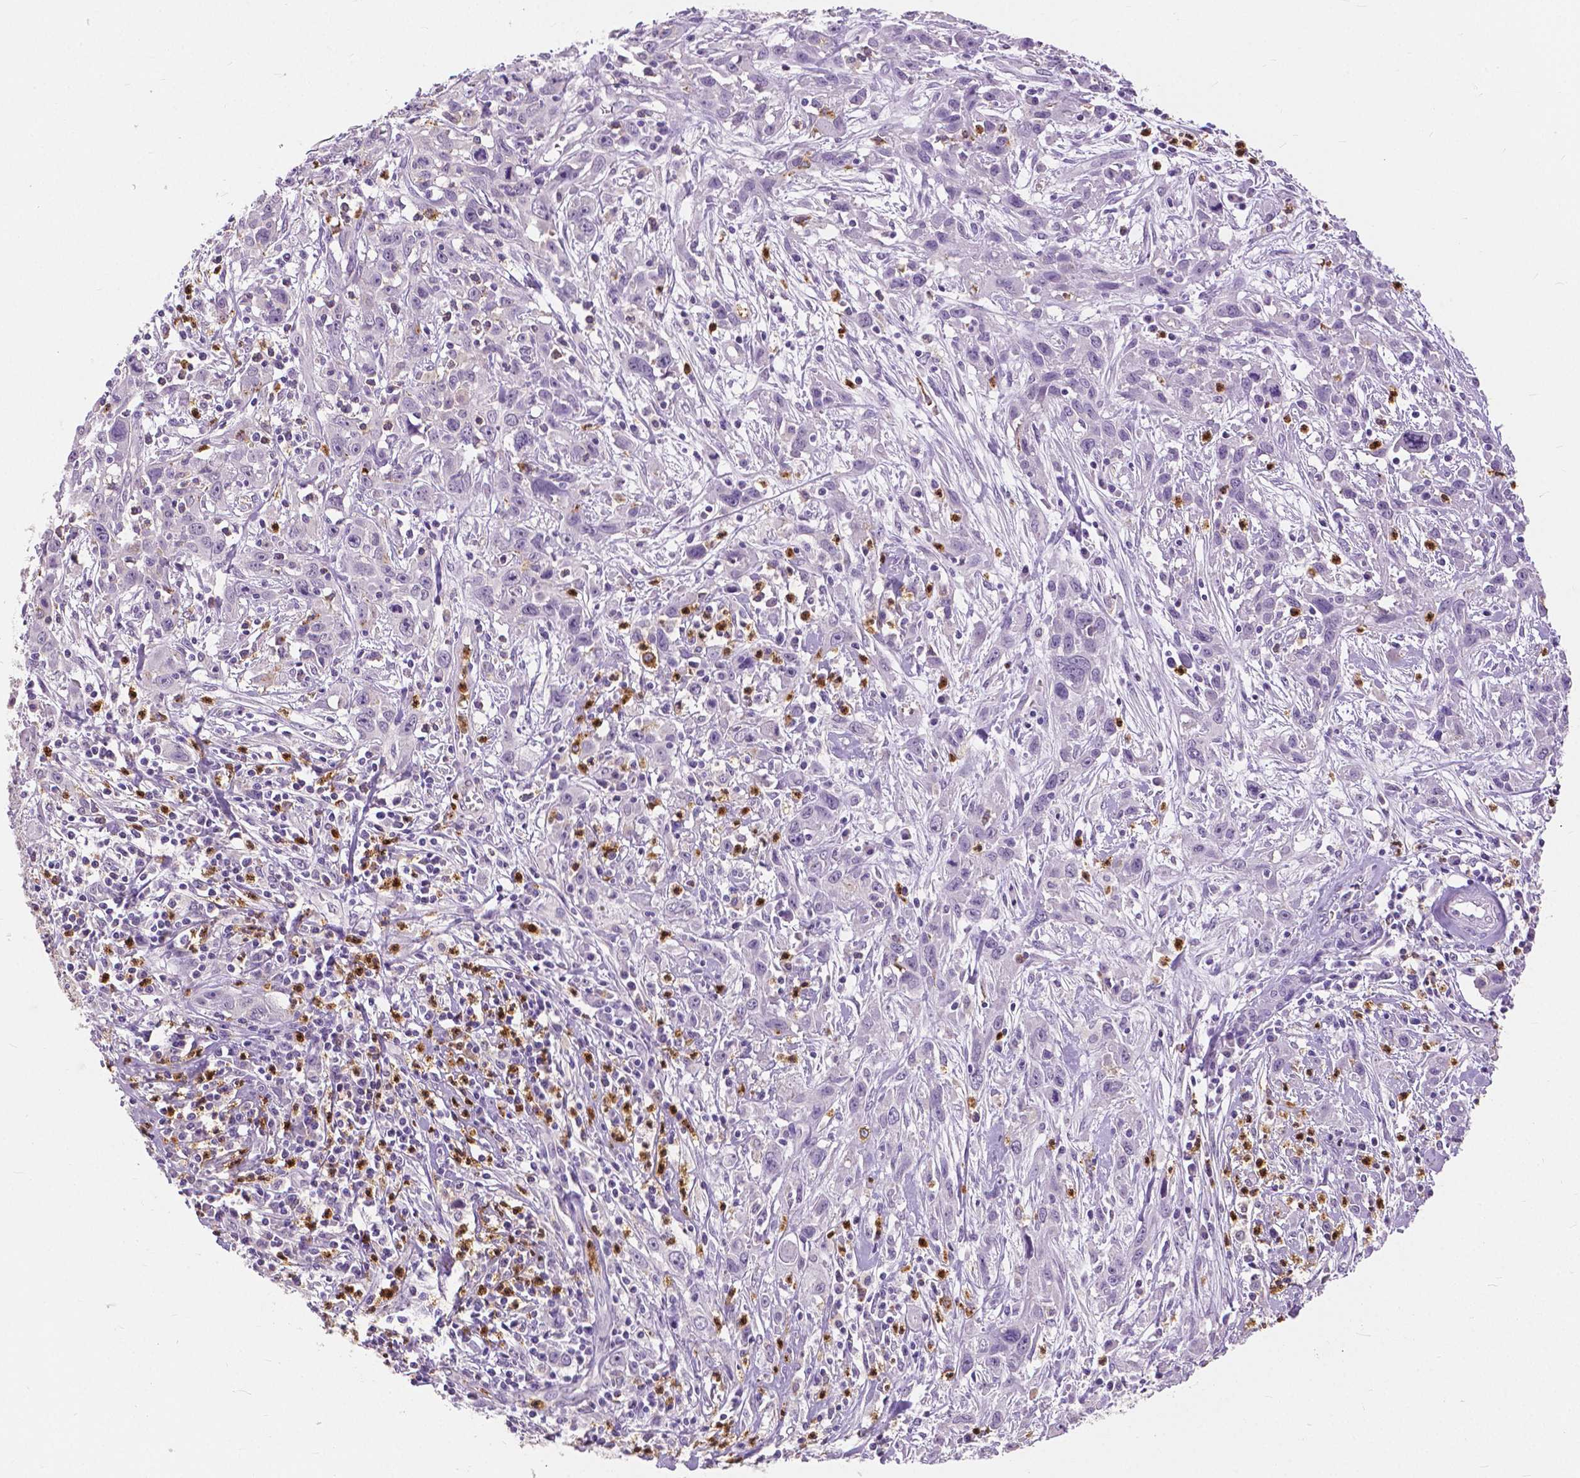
{"staining": {"intensity": "negative", "quantity": "none", "location": "none"}, "tissue": "cervical cancer", "cell_type": "Tumor cells", "image_type": "cancer", "snomed": [{"axis": "morphology", "description": "Squamous cell carcinoma, NOS"}, {"axis": "topography", "description": "Cervix"}], "caption": "High power microscopy histopathology image of an immunohistochemistry (IHC) histopathology image of cervical cancer (squamous cell carcinoma), revealing no significant positivity in tumor cells. The staining is performed using DAB brown chromogen with nuclei counter-stained in using hematoxylin.", "gene": "CXCR2", "patient": {"sex": "female", "age": 38}}